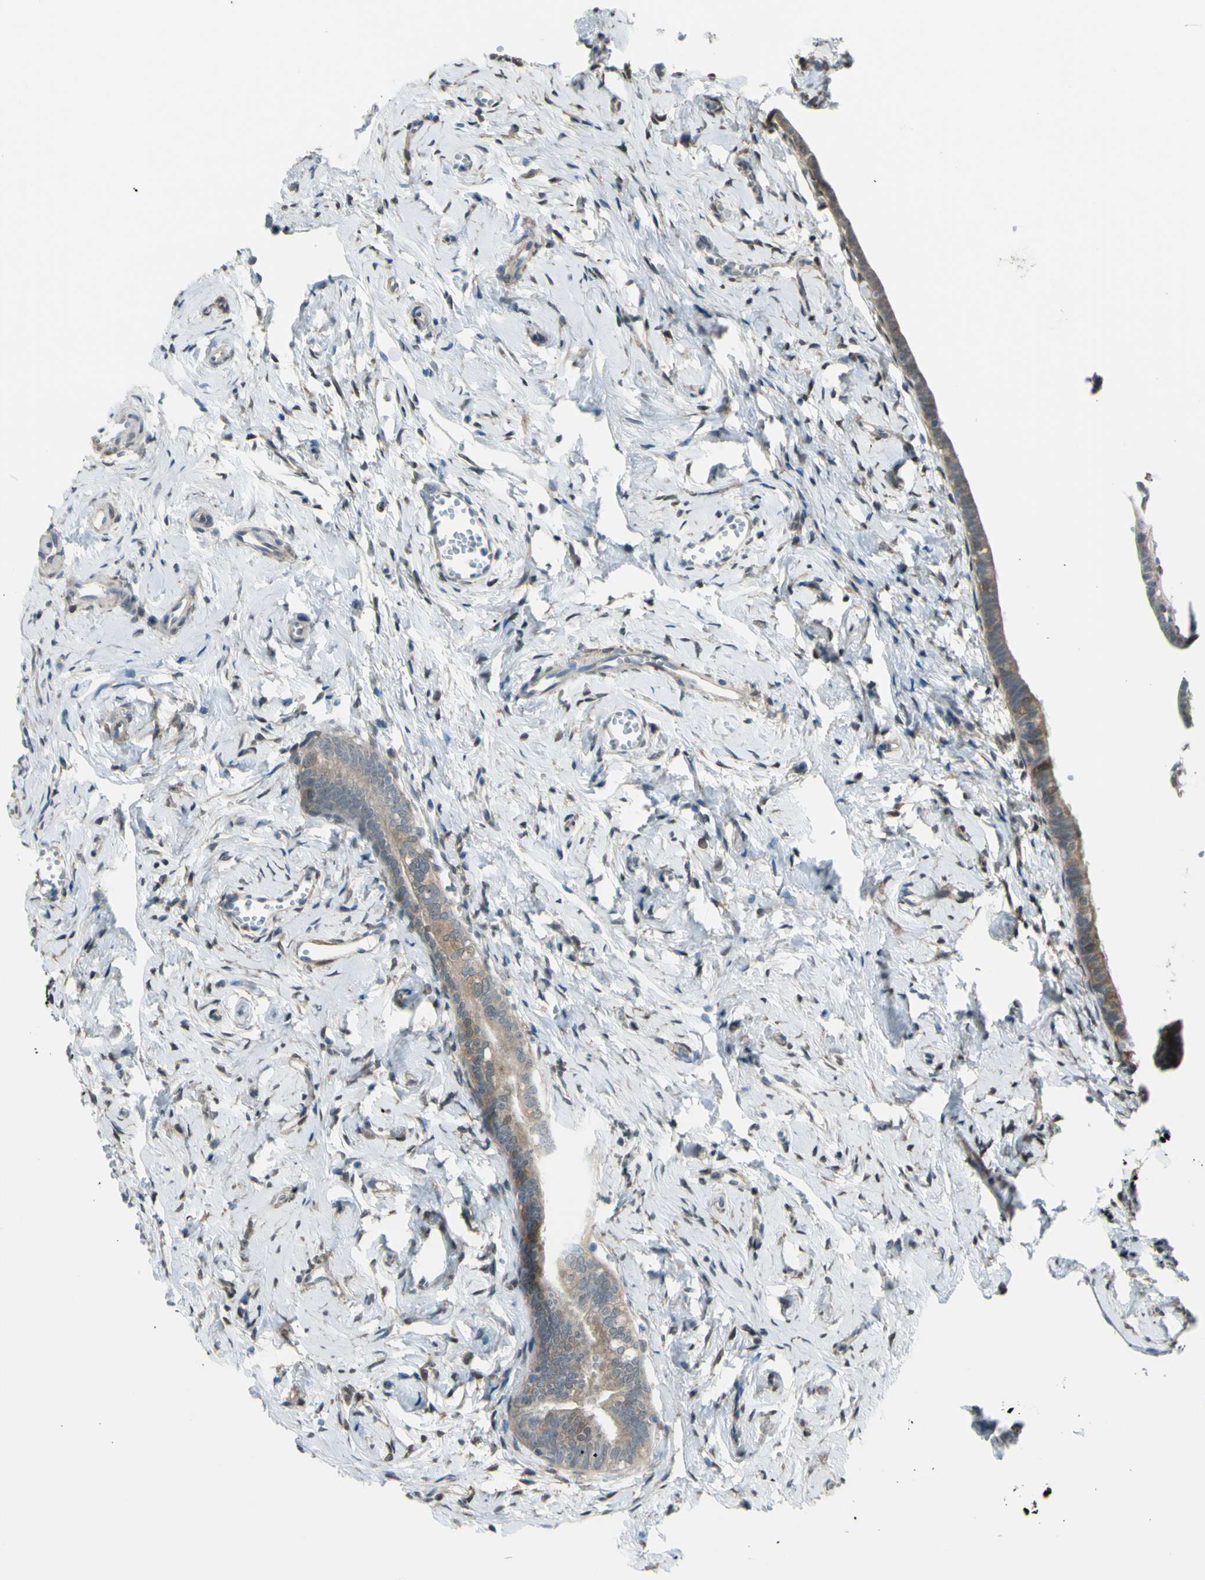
{"staining": {"intensity": "moderate", "quantity": "25%-75%", "location": "cytoplasmic/membranous"}, "tissue": "fallopian tube", "cell_type": "Glandular cells", "image_type": "normal", "snomed": [{"axis": "morphology", "description": "Normal tissue, NOS"}, {"axis": "topography", "description": "Fallopian tube"}], "caption": "A medium amount of moderate cytoplasmic/membranous positivity is present in about 25%-75% of glandular cells in unremarkable fallopian tube.", "gene": "YWHAQ", "patient": {"sex": "female", "age": 71}}